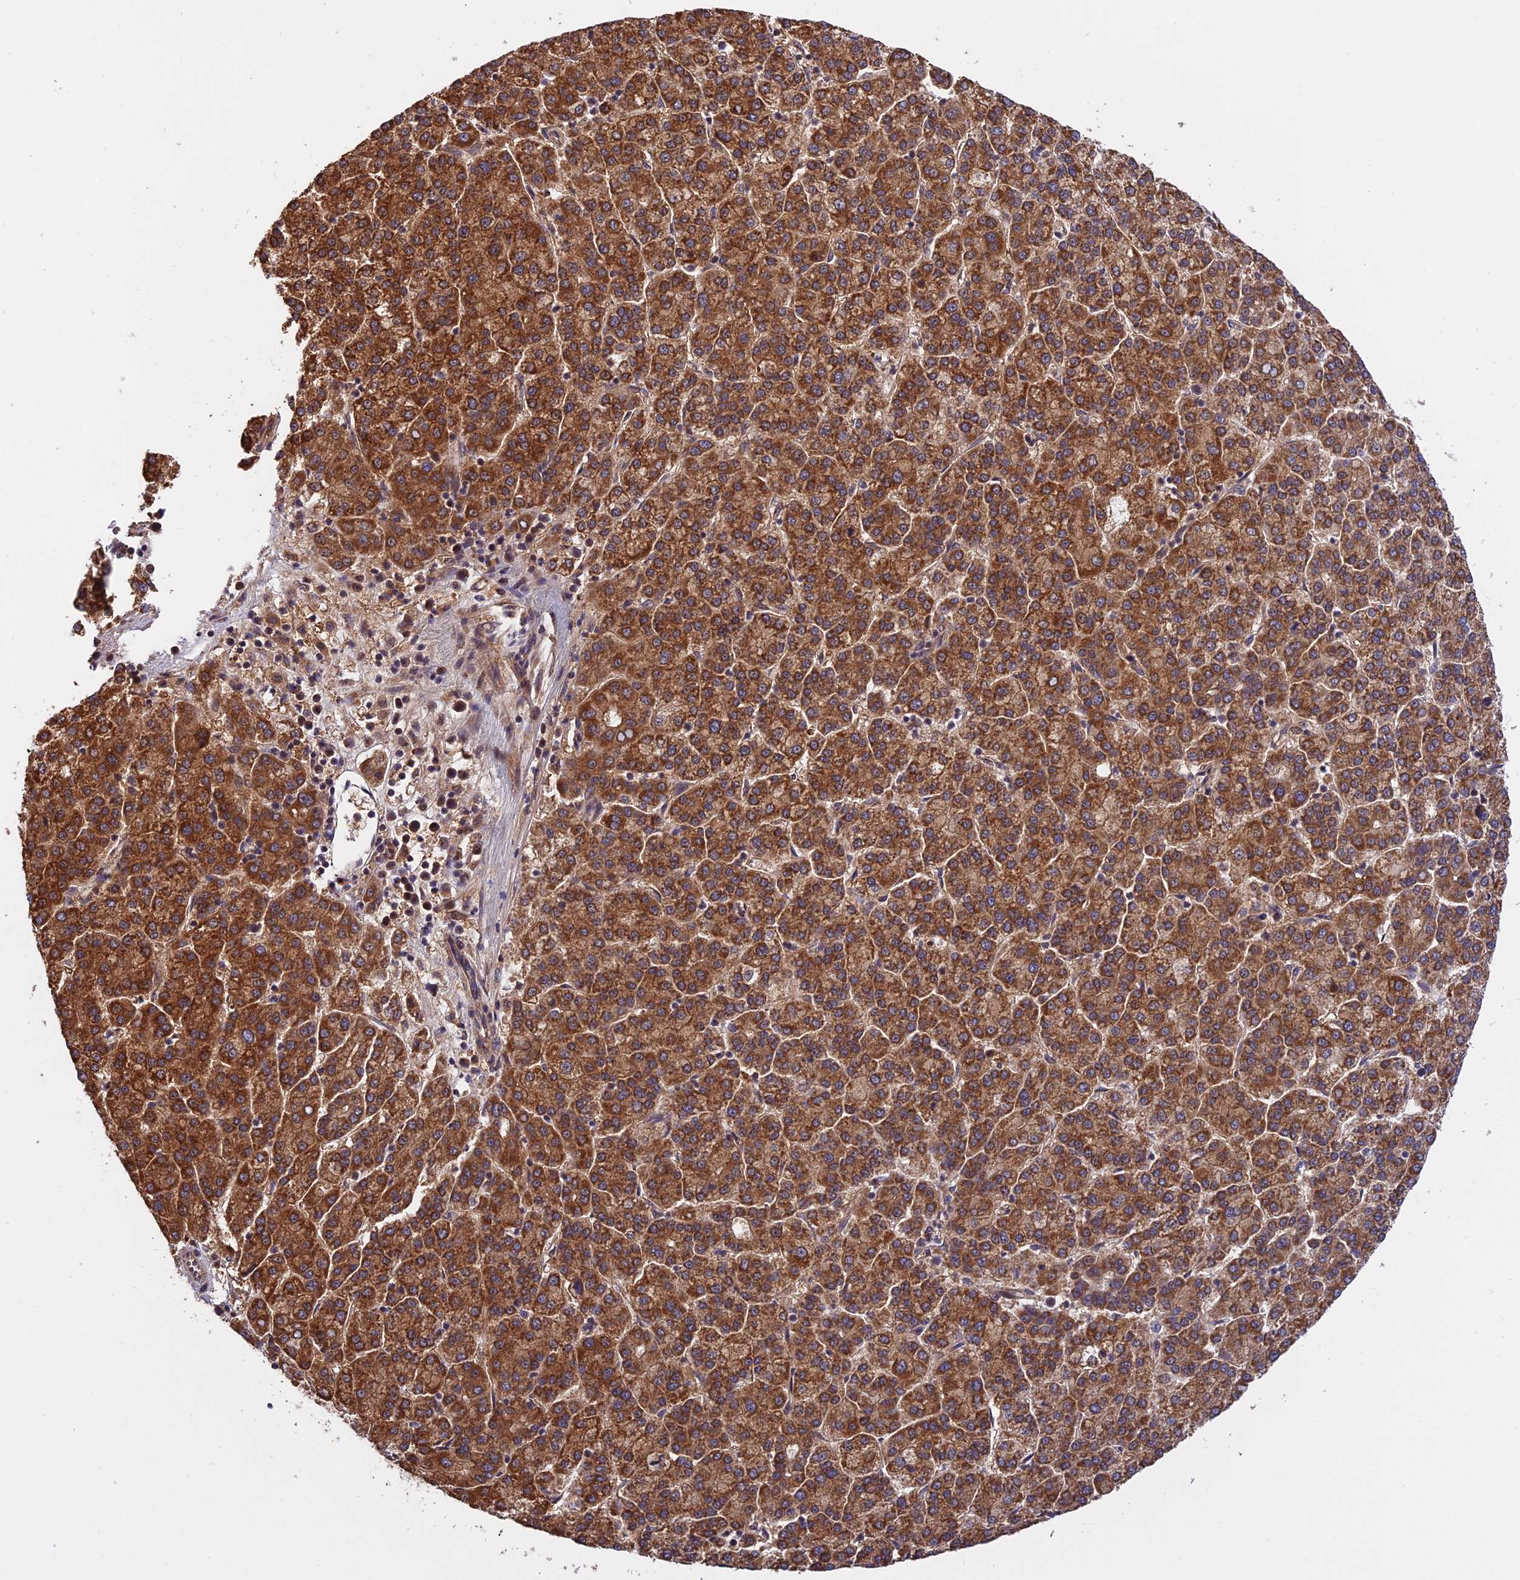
{"staining": {"intensity": "strong", "quantity": ">75%", "location": "cytoplasmic/membranous"}, "tissue": "liver cancer", "cell_type": "Tumor cells", "image_type": "cancer", "snomed": [{"axis": "morphology", "description": "Carcinoma, Hepatocellular, NOS"}, {"axis": "topography", "description": "Liver"}], "caption": "Human liver cancer (hepatocellular carcinoma) stained for a protein (brown) reveals strong cytoplasmic/membranous positive positivity in approximately >75% of tumor cells.", "gene": "MNS1", "patient": {"sex": "female", "age": 58}}